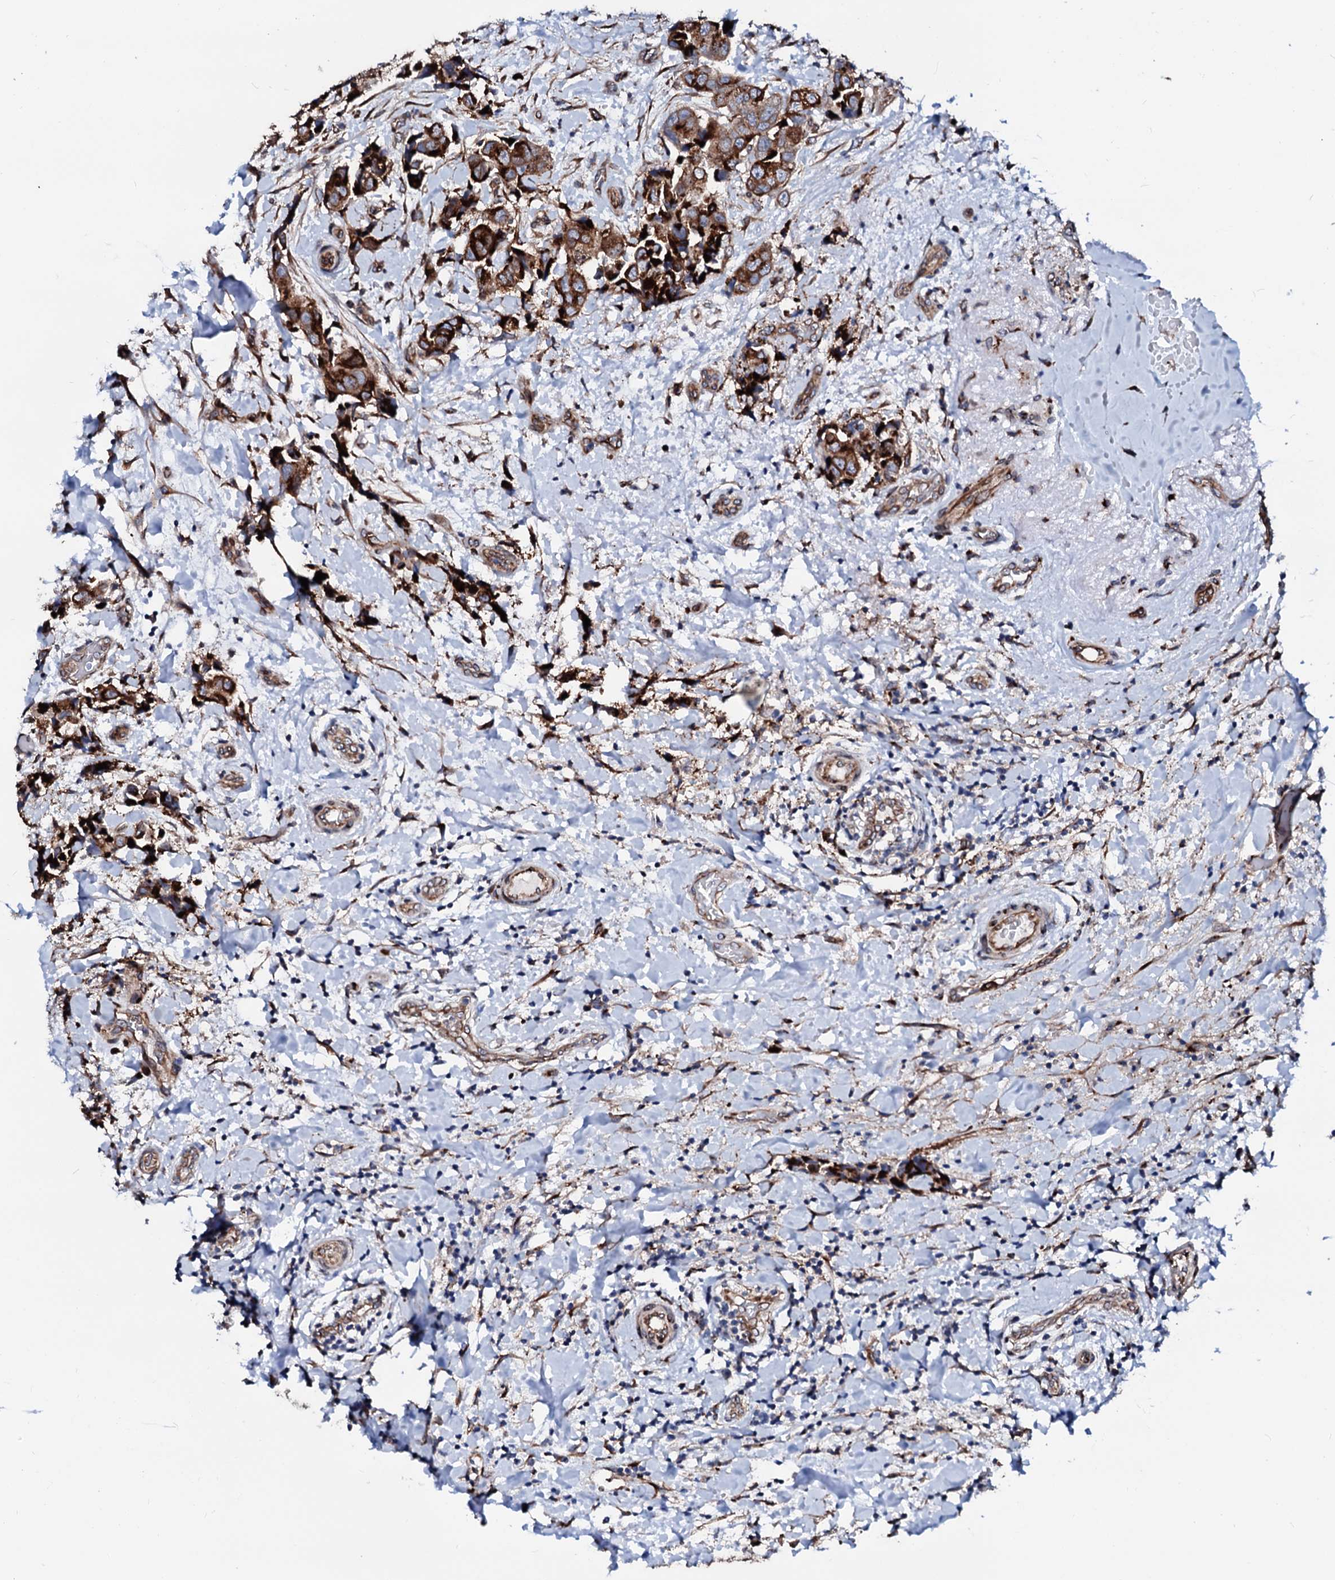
{"staining": {"intensity": "strong", "quantity": ">75%", "location": "cytoplasmic/membranous"}, "tissue": "breast cancer", "cell_type": "Tumor cells", "image_type": "cancer", "snomed": [{"axis": "morphology", "description": "Normal tissue, NOS"}, {"axis": "morphology", "description": "Duct carcinoma"}, {"axis": "topography", "description": "Breast"}], "caption": "A histopathology image of invasive ductal carcinoma (breast) stained for a protein exhibits strong cytoplasmic/membranous brown staining in tumor cells.", "gene": "TMCO3", "patient": {"sex": "female", "age": 62}}